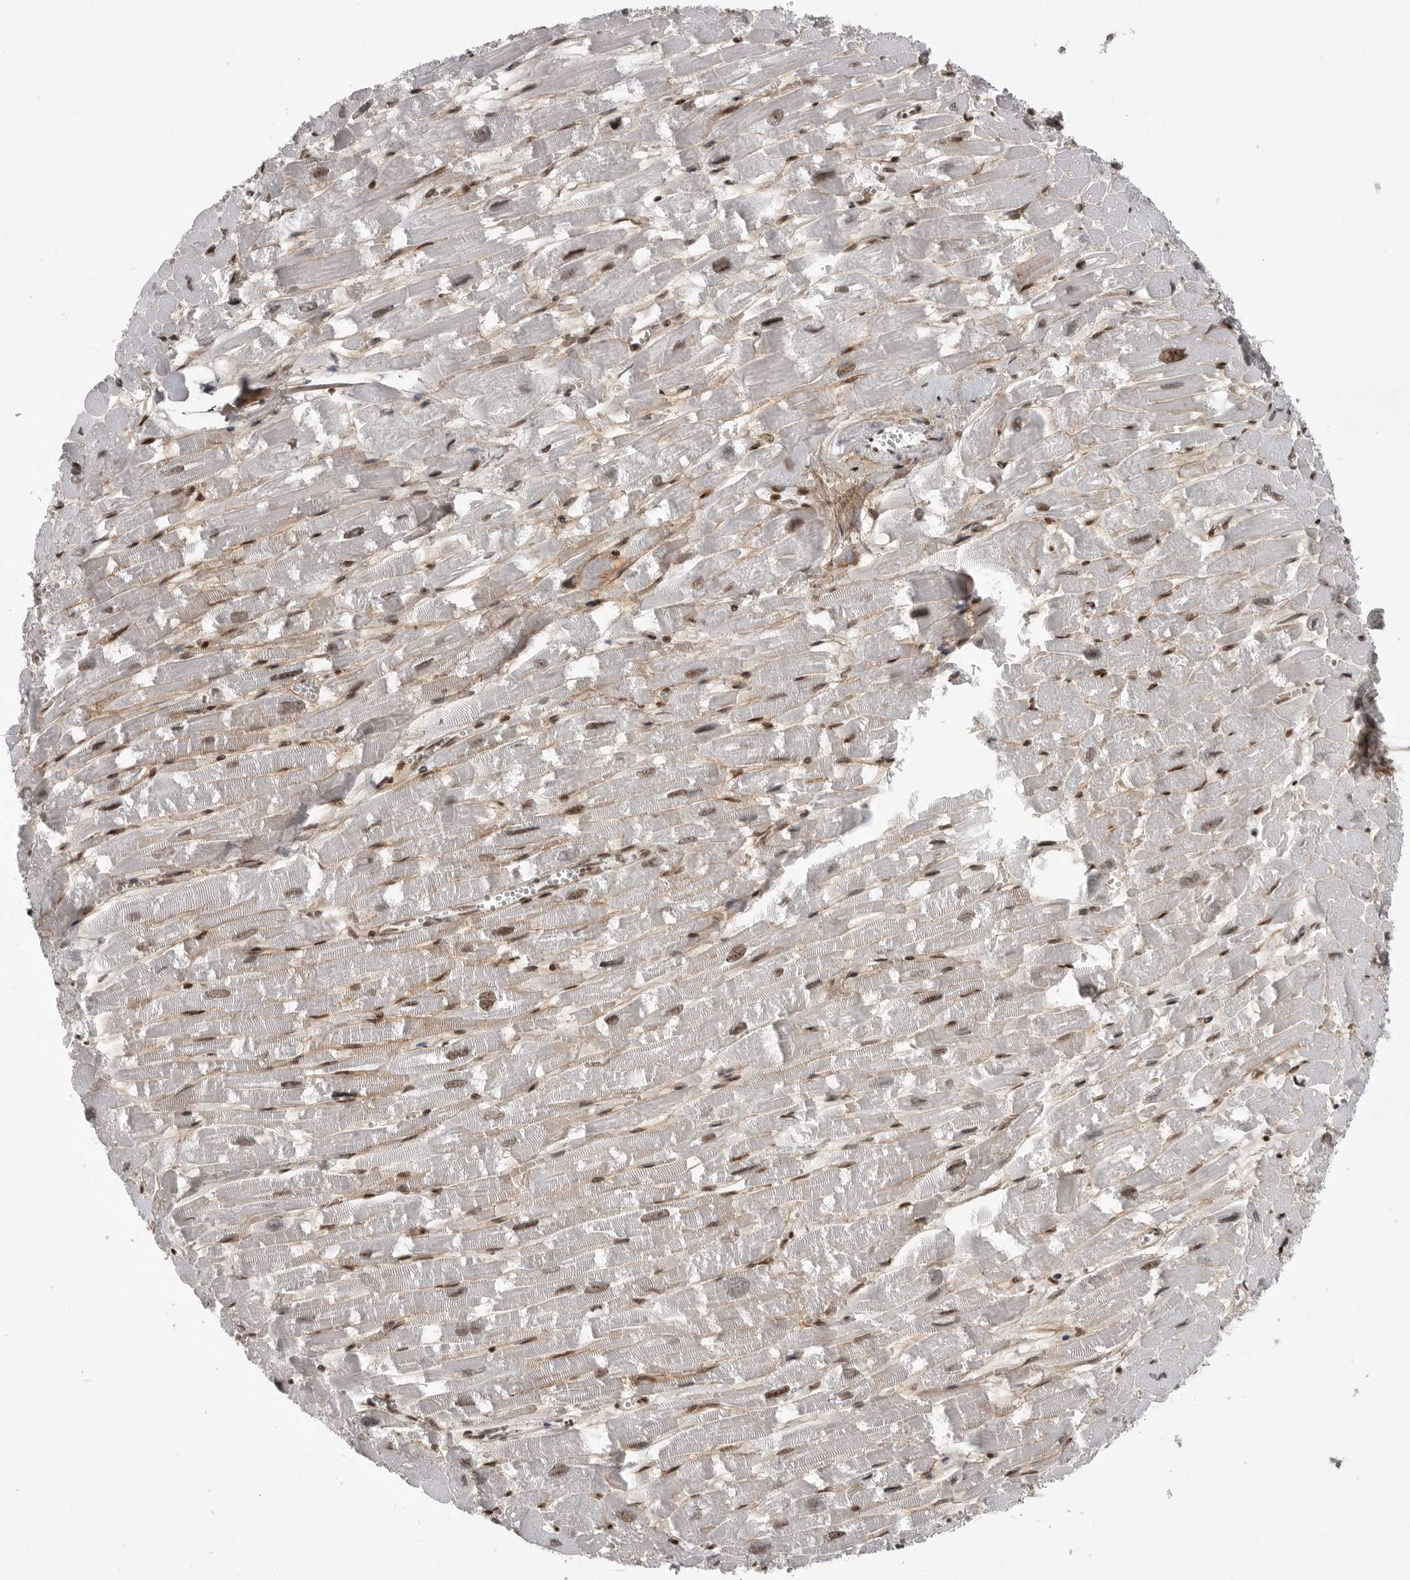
{"staining": {"intensity": "moderate", "quantity": ">75%", "location": "nuclear"}, "tissue": "heart muscle", "cell_type": "Cardiomyocytes", "image_type": "normal", "snomed": [{"axis": "morphology", "description": "Normal tissue, NOS"}, {"axis": "topography", "description": "Heart"}], "caption": "Approximately >75% of cardiomyocytes in unremarkable heart muscle display moderate nuclear protein staining as visualized by brown immunohistochemical staining.", "gene": "PPP1R8", "patient": {"sex": "male", "age": 54}}